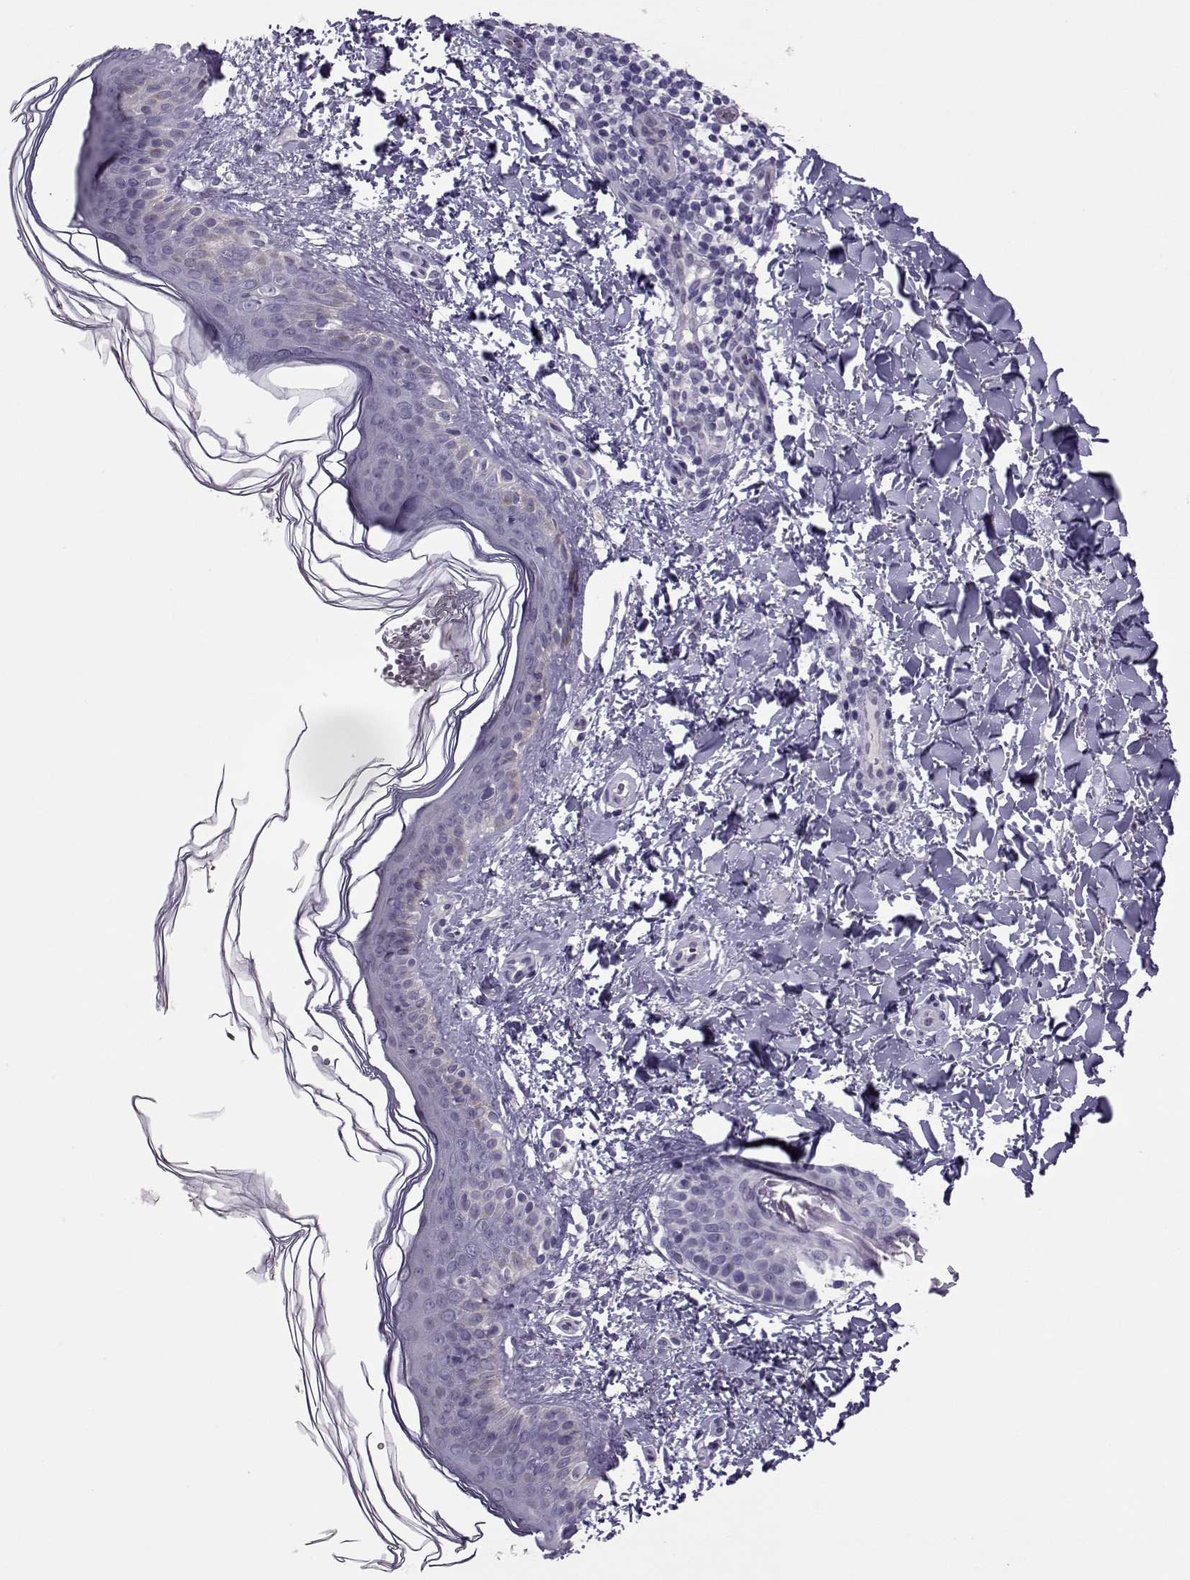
{"staining": {"intensity": "negative", "quantity": "none", "location": "none"}, "tissue": "skin cancer", "cell_type": "Tumor cells", "image_type": "cancer", "snomed": [{"axis": "morphology", "description": "Normal tissue, NOS"}, {"axis": "morphology", "description": "Basal cell carcinoma"}, {"axis": "topography", "description": "Skin"}], "caption": "This histopathology image is of basal cell carcinoma (skin) stained with immunohistochemistry to label a protein in brown with the nuclei are counter-stained blue. There is no staining in tumor cells. The staining is performed using DAB (3,3'-diaminobenzidine) brown chromogen with nuclei counter-stained in using hematoxylin.", "gene": "ASRGL1", "patient": {"sex": "male", "age": 46}}